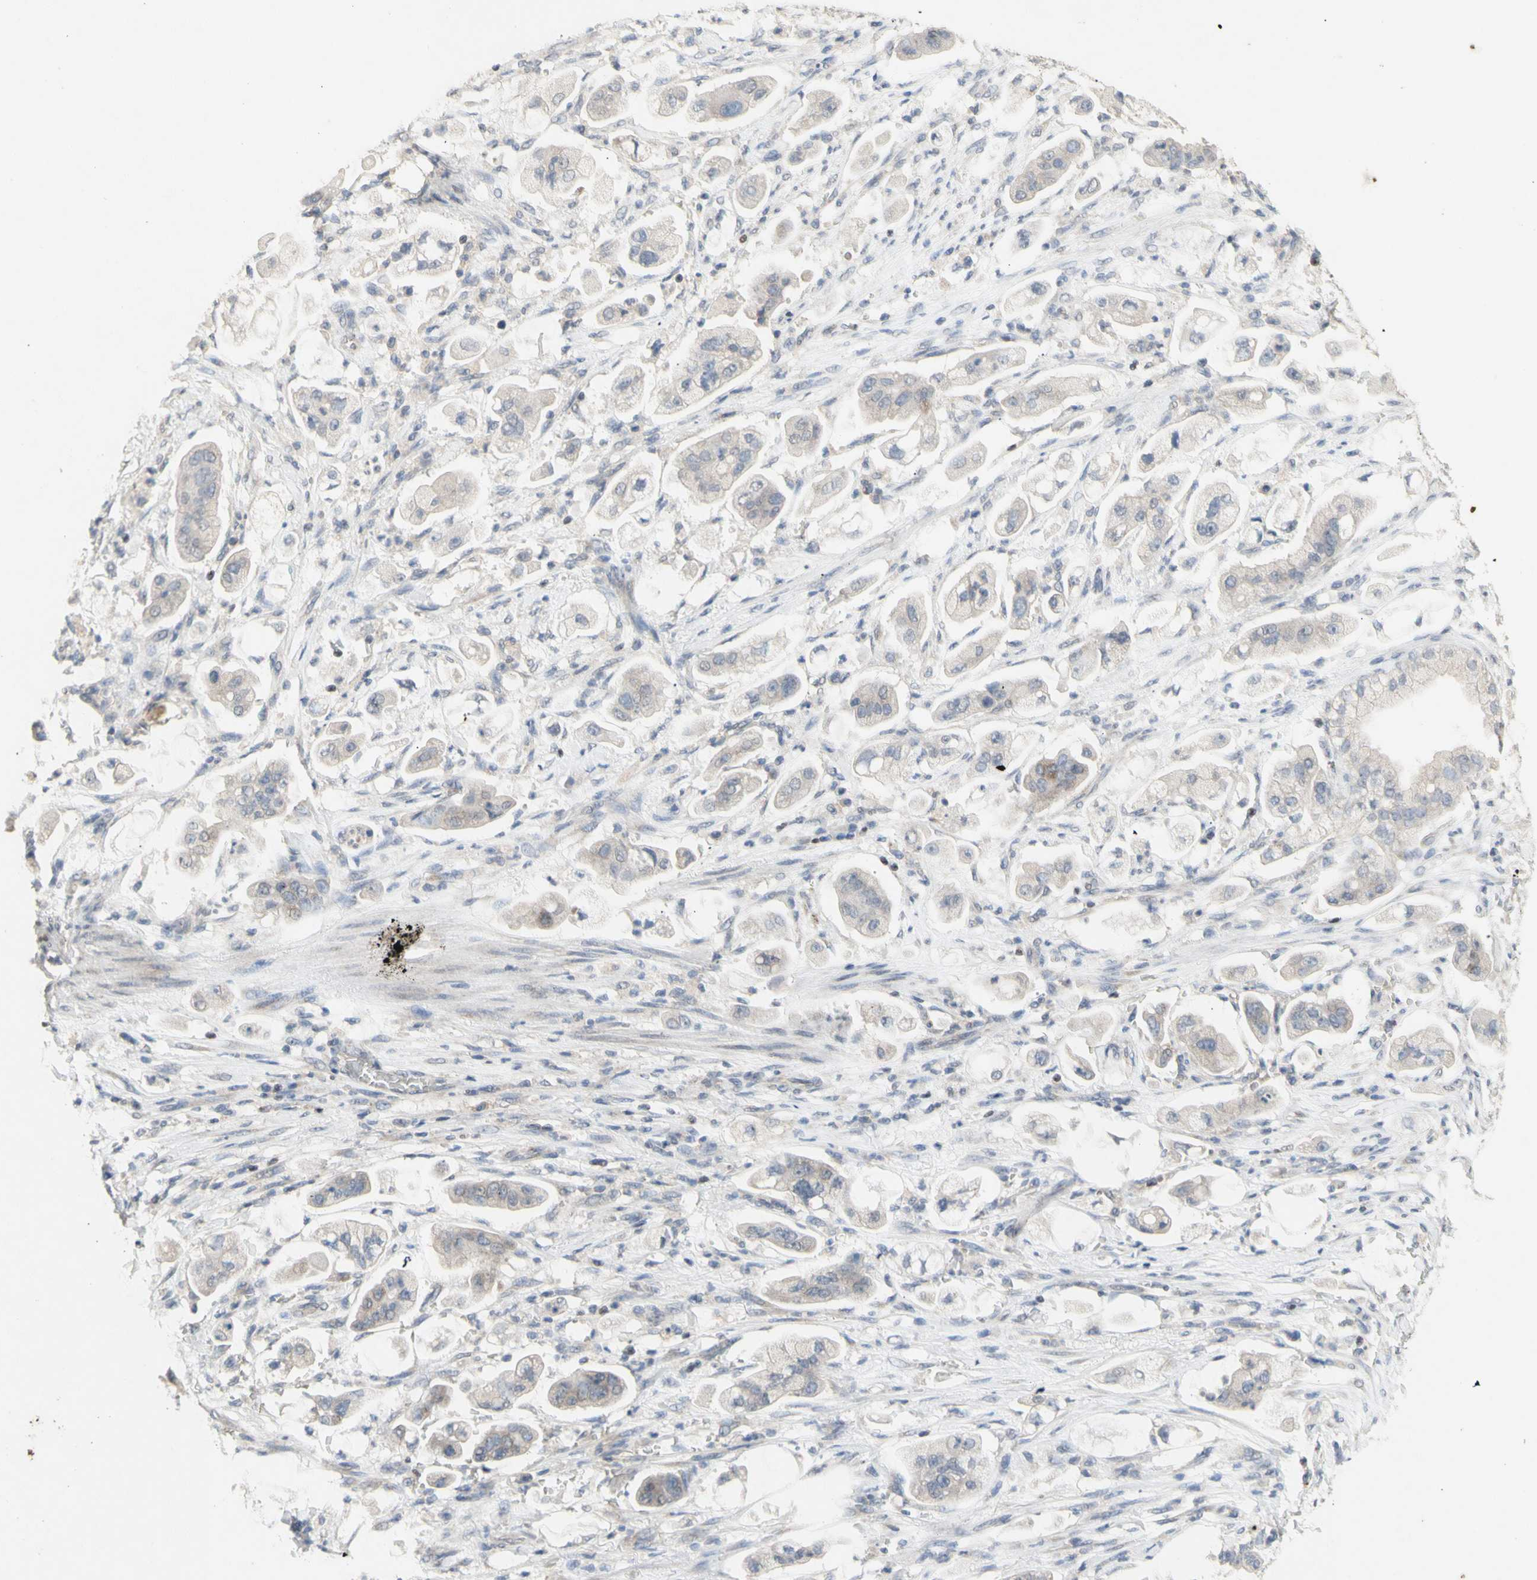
{"staining": {"intensity": "weak", "quantity": "25%-75%", "location": "cytoplasmic/membranous"}, "tissue": "stomach cancer", "cell_type": "Tumor cells", "image_type": "cancer", "snomed": [{"axis": "morphology", "description": "Adenocarcinoma, NOS"}, {"axis": "topography", "description": "Stomach"}], "caption": "A micrograph of human stomach cancer (adenocarcinoma) stained for a protein reveals weak cytoplasmic/membranous brown staining in tumor cells. (DAB IHC with brightfield microscopy, high magnification).", "gene": "NLRP1", "patient": {"sex": "male", "age": 62}}